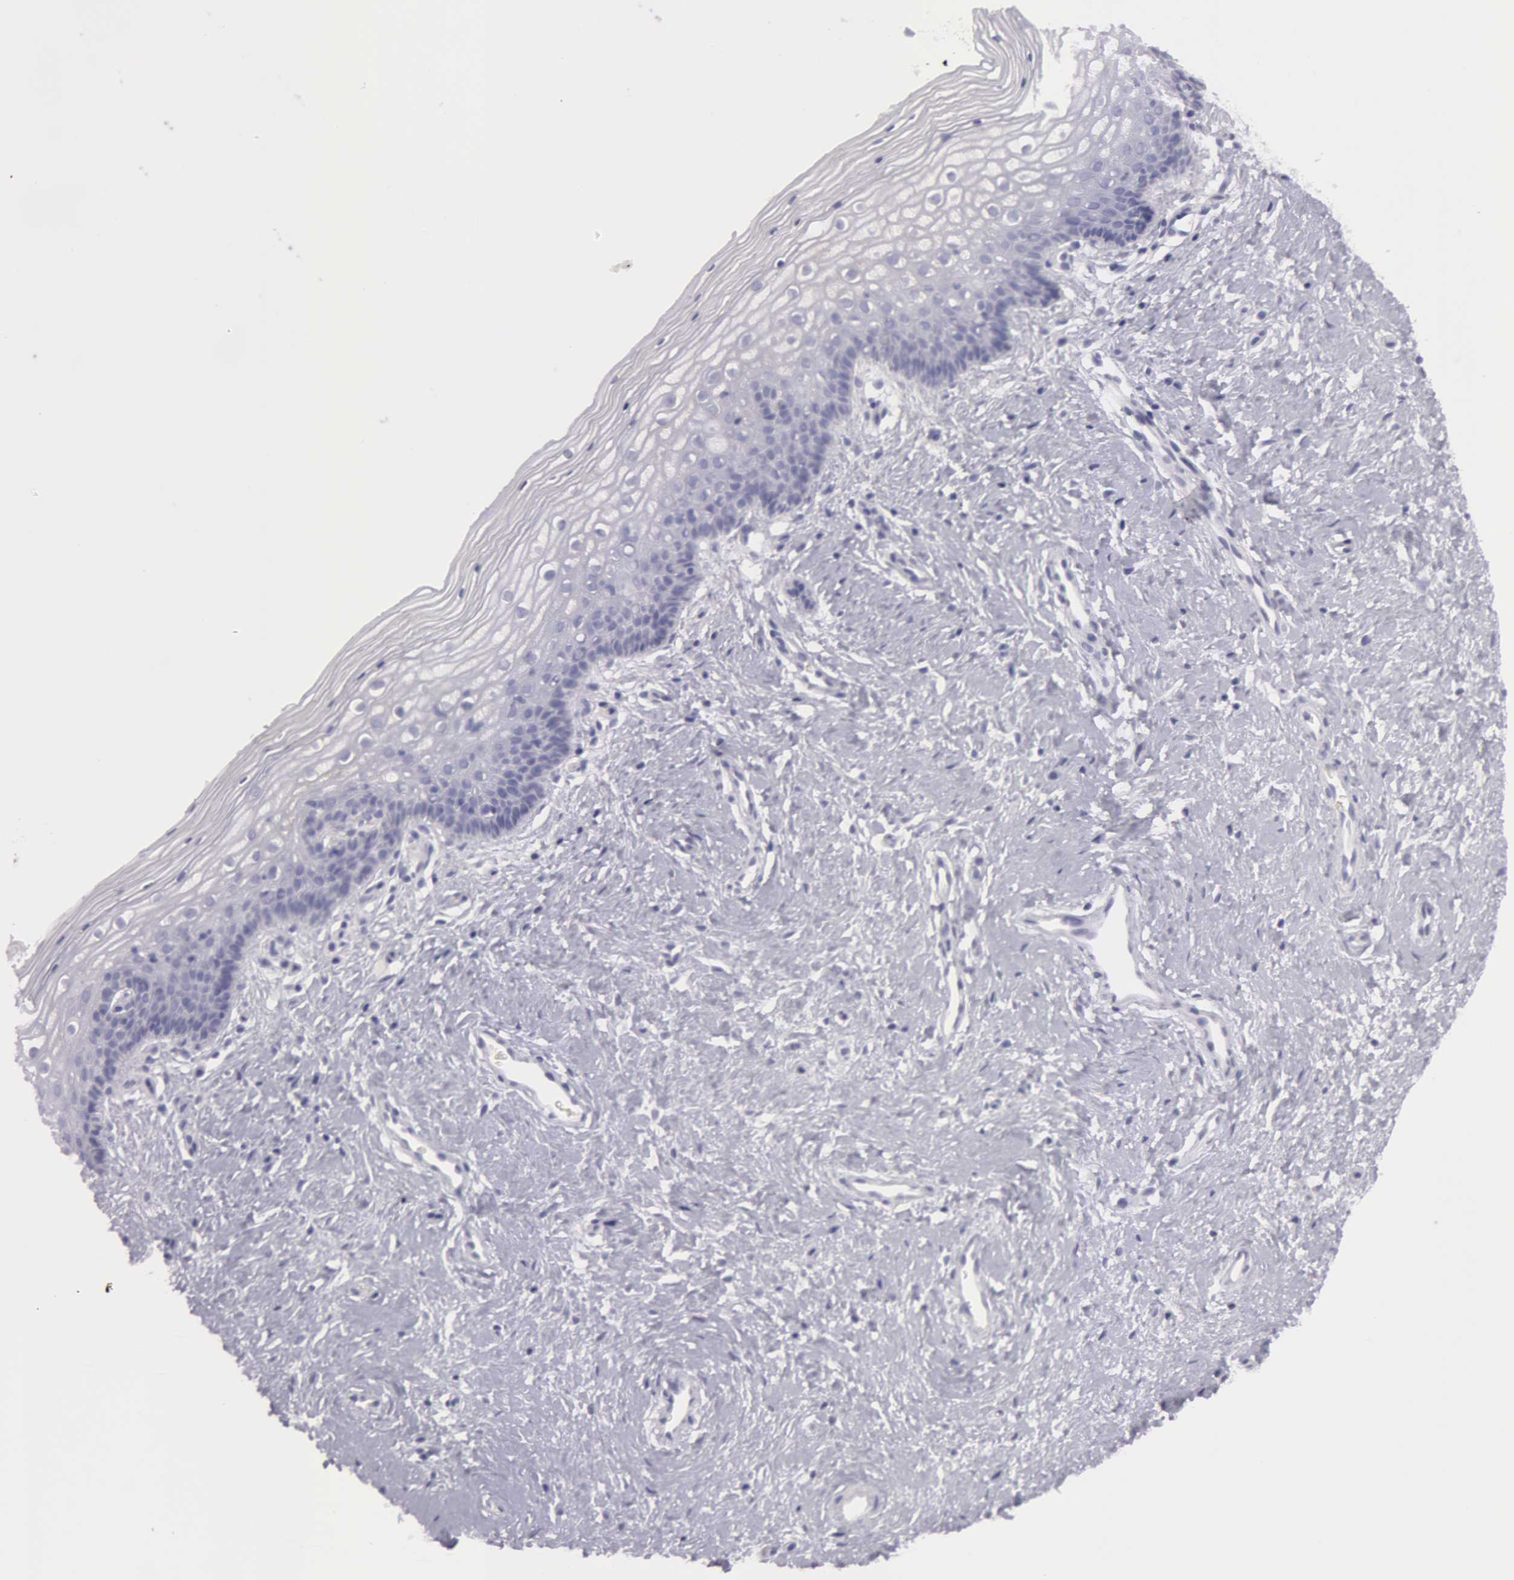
{"staining": {"intensity": "negative", "quantity": "none", "location": "none"}, "tissue": "vagina", "cell_type": "Squamous epithelial cells", "image_type": "normal", "snomed": [{"axis": "morphology", "description": "Normal tissue, NOS"}, {"axis": "topography", "description": "Vagina"}], "caption": "DAB immunohistochemical staining of benign vagina demonstrates no significant expression in squamous epithelial cells. (DAB immunohistochemistry, high magnification).", "gene": "AMACR", "patient": {"sex": "female", "age": 46}}